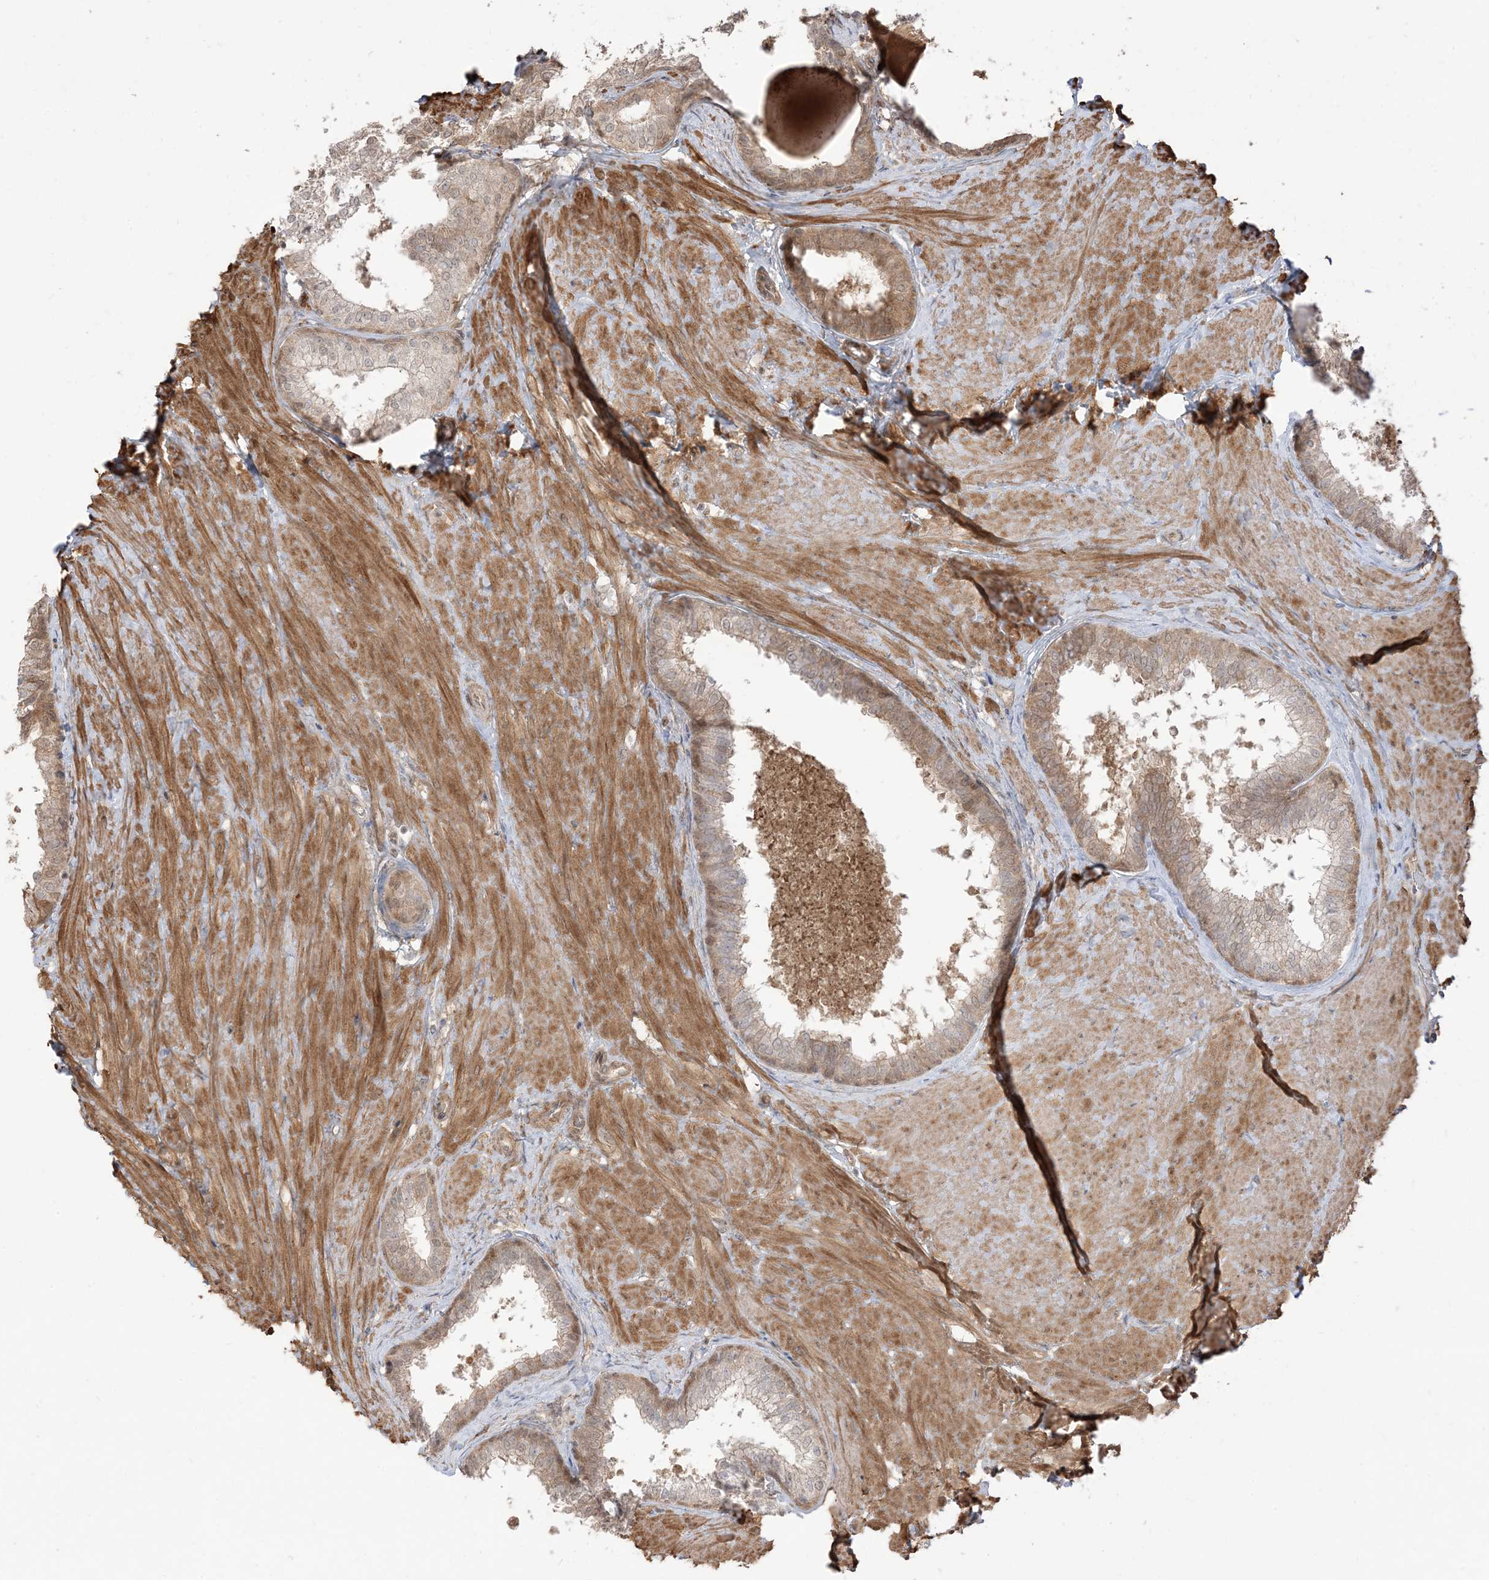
{"staining": {"intensity": "moderate", "quantity": ">75%", "location": "cytoplasmic/membranous"}, "tissue": "prostate", "cell_type": "Glandular cells", "image_type": "normal", "snomed": [{"axis": "morphology", "description": "Normal tissue, NOS"}, {"axis": "topography", "description": "Prostate"}], "caption": "Immunohistochemical staining of unremarkable prostate demonstrates >75% levels of moderate cytoplasmic/membranous protein positivity in about >75% of glandular cells.", "gene": "TBCC", "patient": {"sex": "male", "age": 48}}